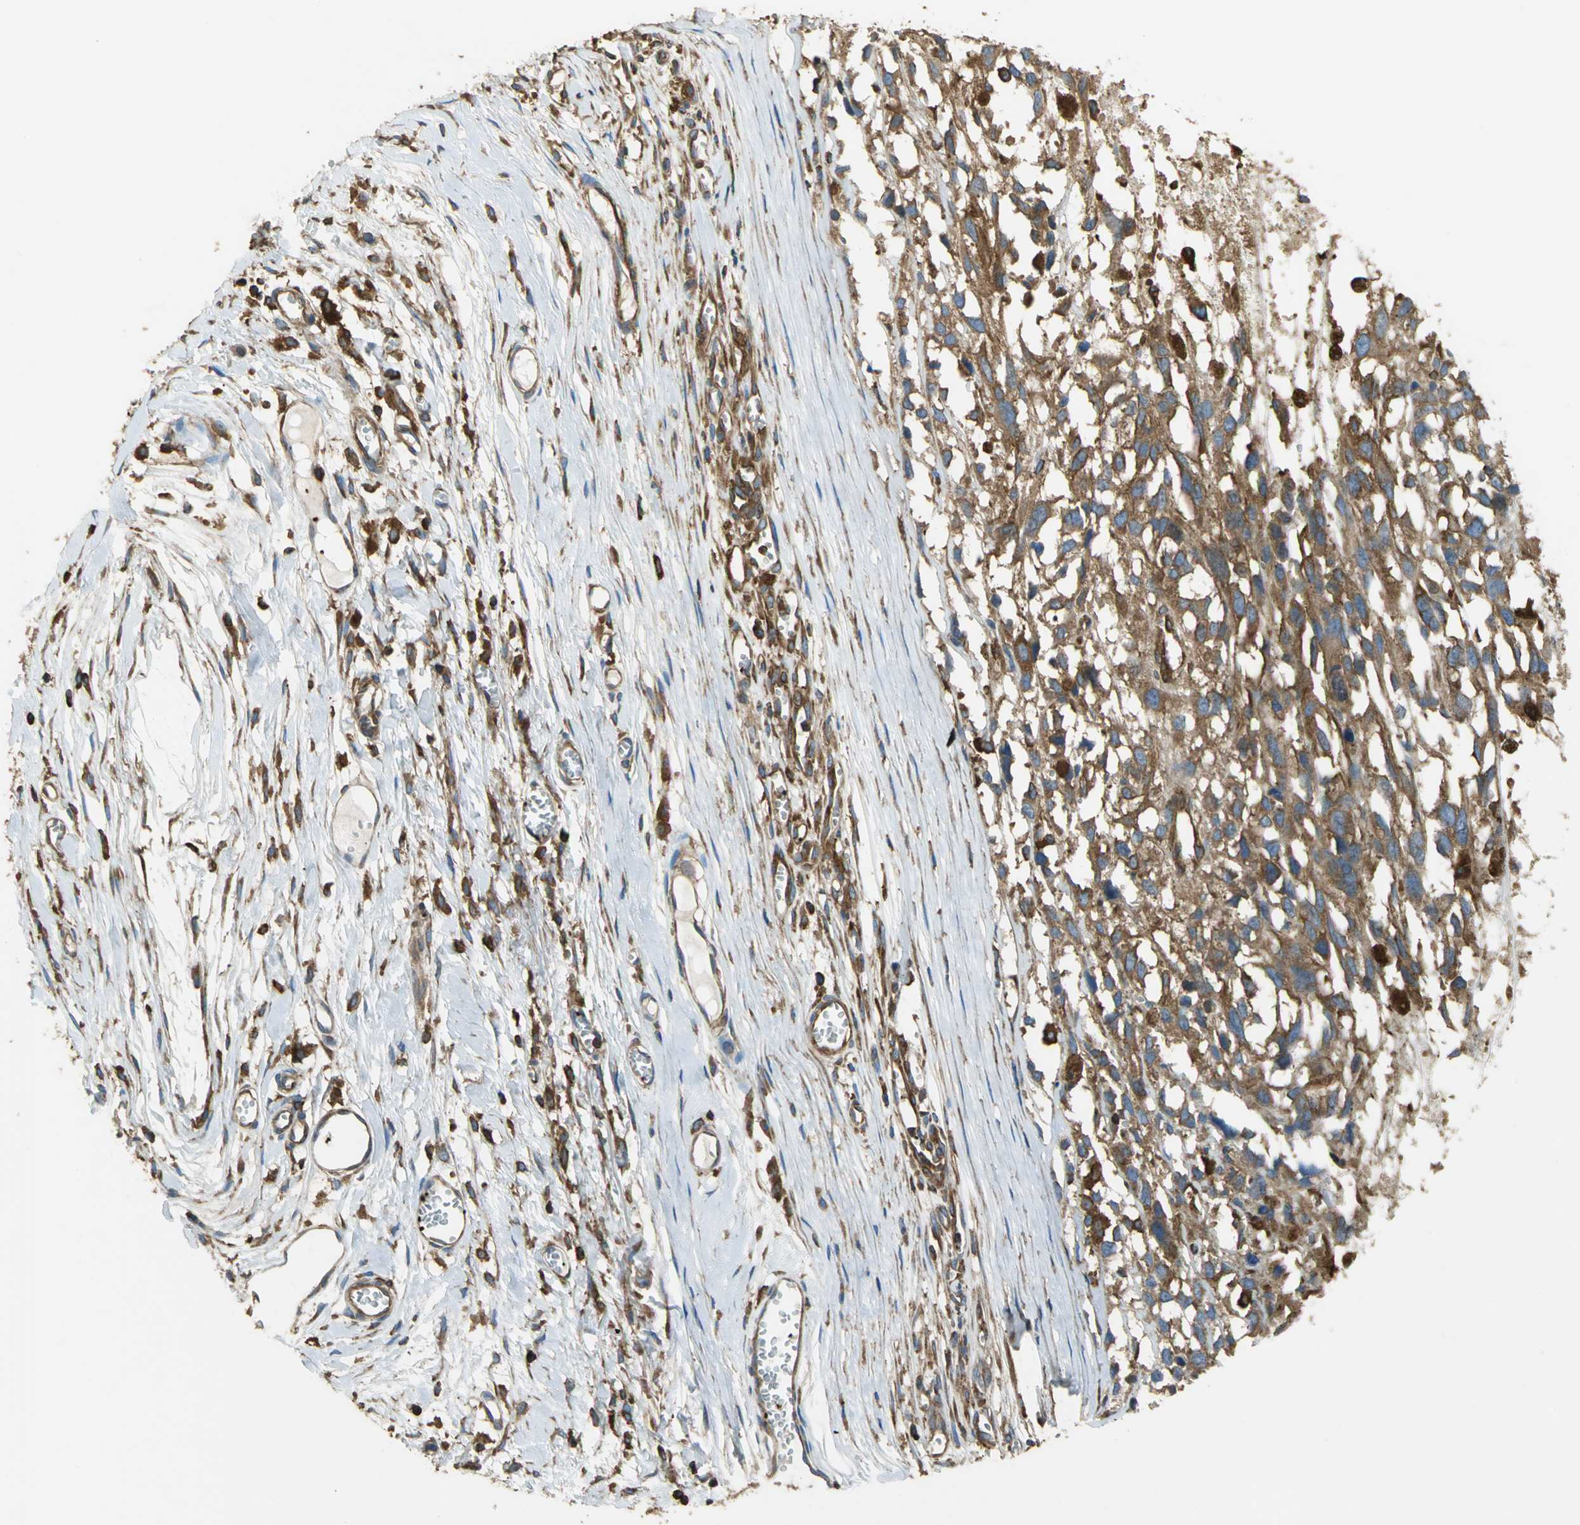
{"staining": {"intensity": "moderate", "quantity": ">75%", "location": "cytoplasmic/membranous"}, "tissue": "melanoma", "cell_type": "Tumor cells", "image_type": "cancer", "snomed": [{"axis": "morphology", "description": "Malignant melanoma, Metastatic site"}, {"axis": "topography", "description": "Lymph node"}], "caption": "Brown immunohistochemical staining in melanoma exhibits moderate cytoplasmic/membranous expression in about >75% of tumor cells.", "gene": "TLN1", "patient": {"sex": "male", "age": 59}}